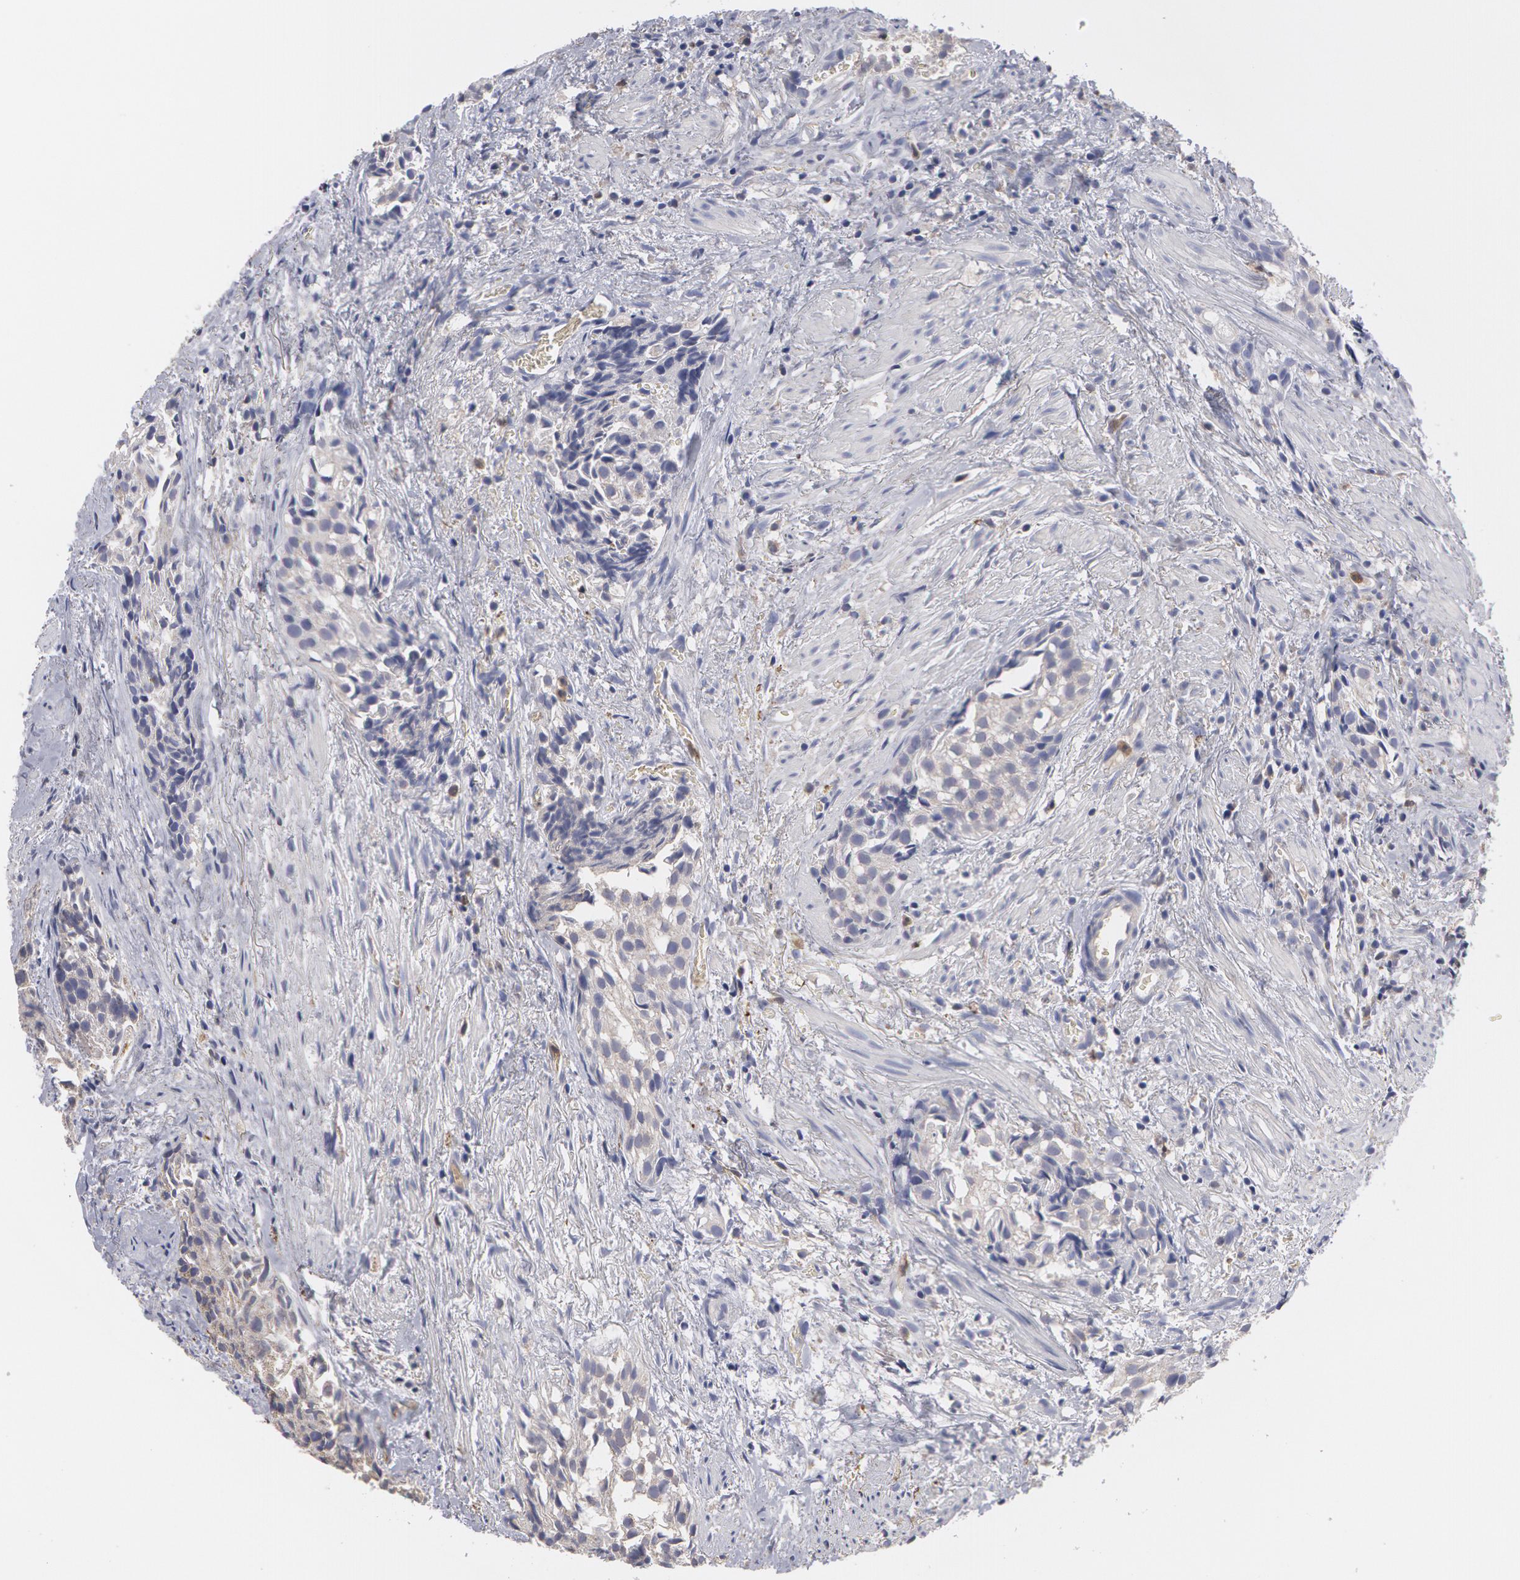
{"staining": {"intensity": "weak", "quantity": "25%-75%", "location": "cytoplasmic/membranous"}, "tissue": "urothelial cancer", "cell_type": "Tumor cells", "image_type": "cancer", "snomed": [{"axis": "morphology", "description": "Urothelial carcinoma, High grade"}, {"axis": "topography", "description": "Urinary bladder"}], "caption": "Immunohistochemistry photomicrograph of neoplastic tissue: human urothelial cancer stained using IHC displays low levels of weak protein expression localized specifically in the cytoplasmic/membranous of tumor cells, appearing as a cytoplasmic/membranous brown color.", "gene": "CAT", "patient": {"sex": "female", "age": 78}}